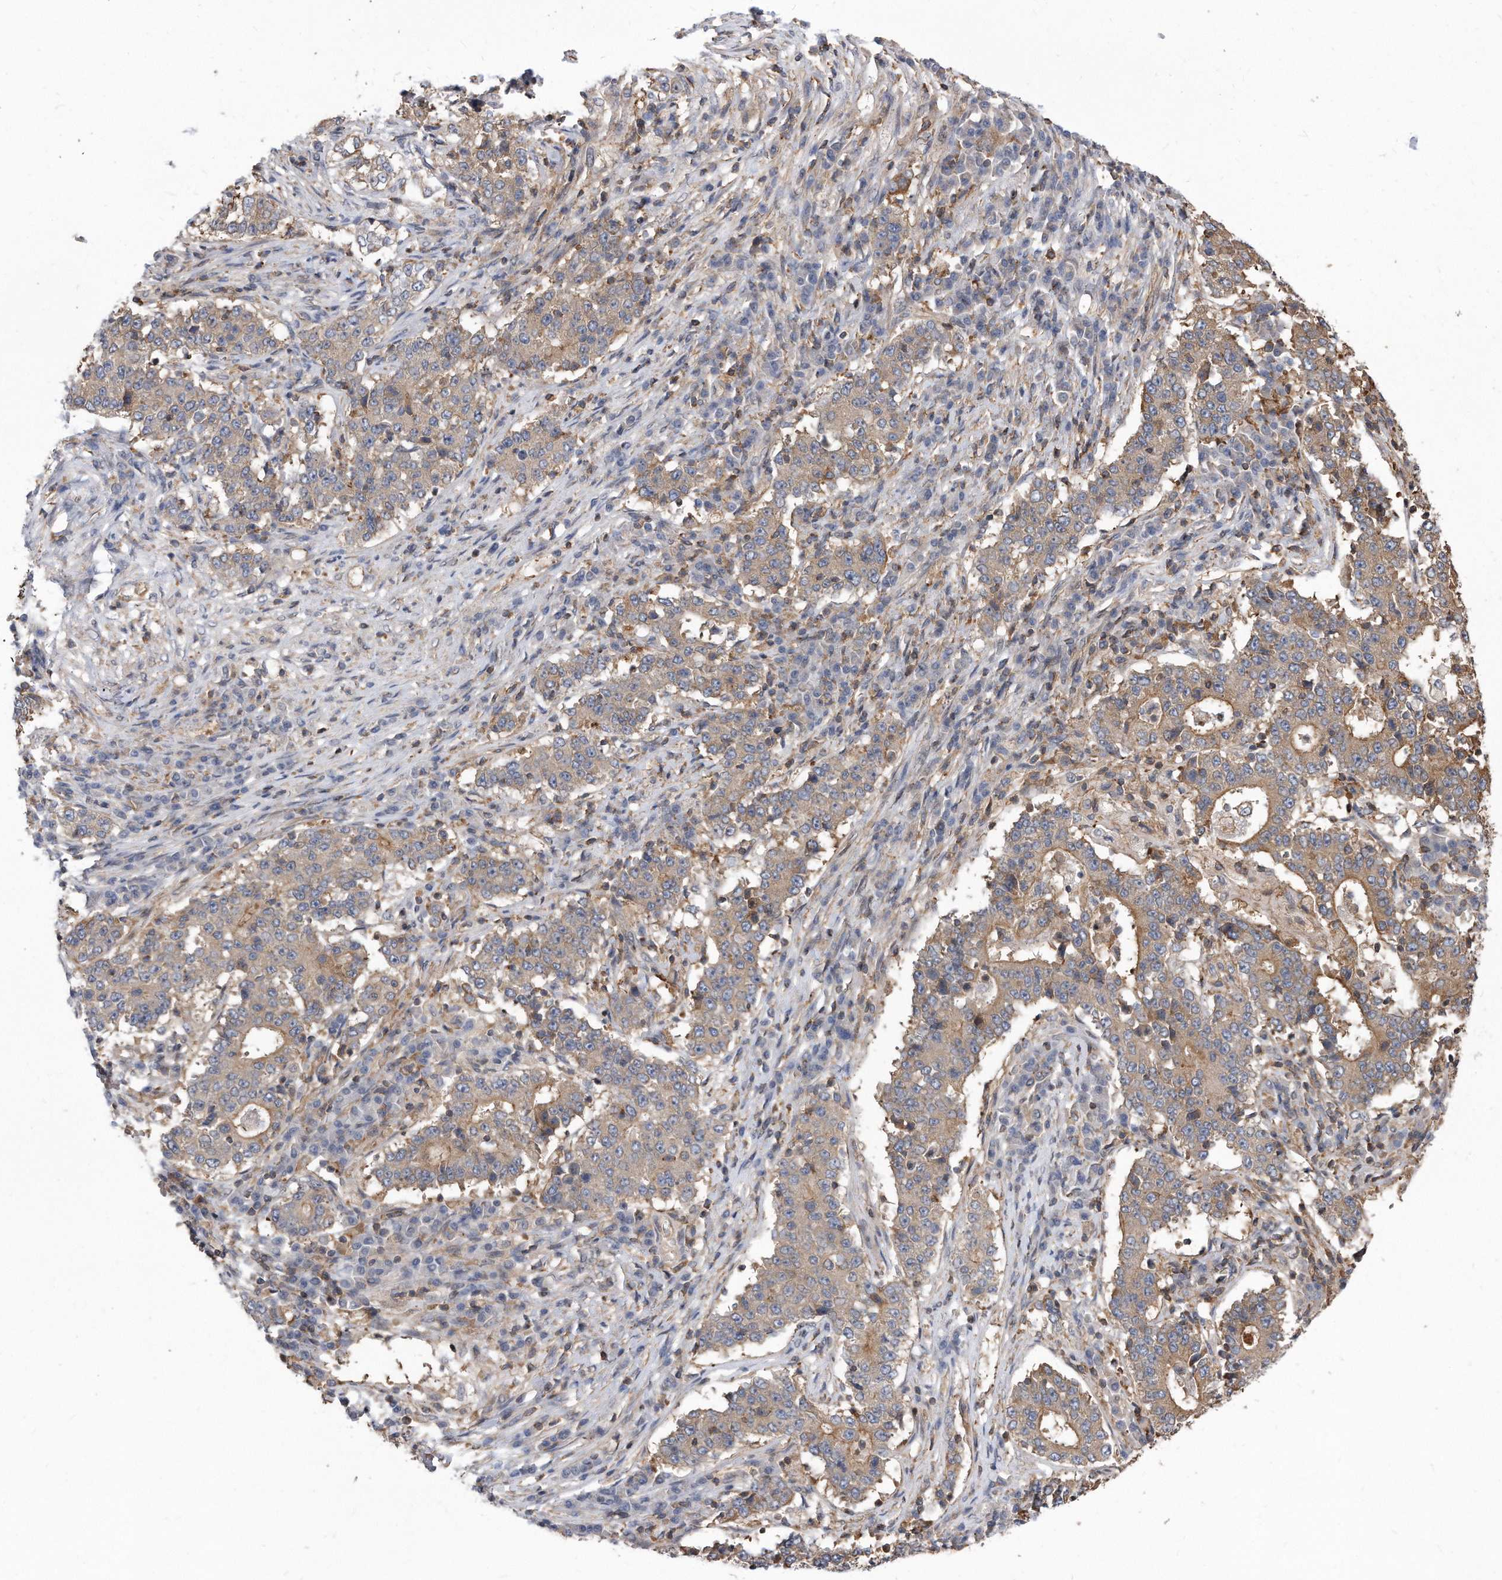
{"staining": {"intensity": "moderate", "quantity": "<25%", "location": "cytoplasmic/membranous"}, "tissue": "stomach cancer", "cell_type": "Tumor cells", "image_type": "cancer", "snomed": [{"axis": "morphology", "description": "Adenocarcinoma, NOS"}, {"axis": "topography", "description": "Stomach"}], "caption": "The image exhibits a brown stain indicating the presence of a protein in the cytoplasmic/membranous of tumor cells in adenocarcinoma (stomach).", "gene": "TCP1", "patient": {"sex": "male", "age": 59}}